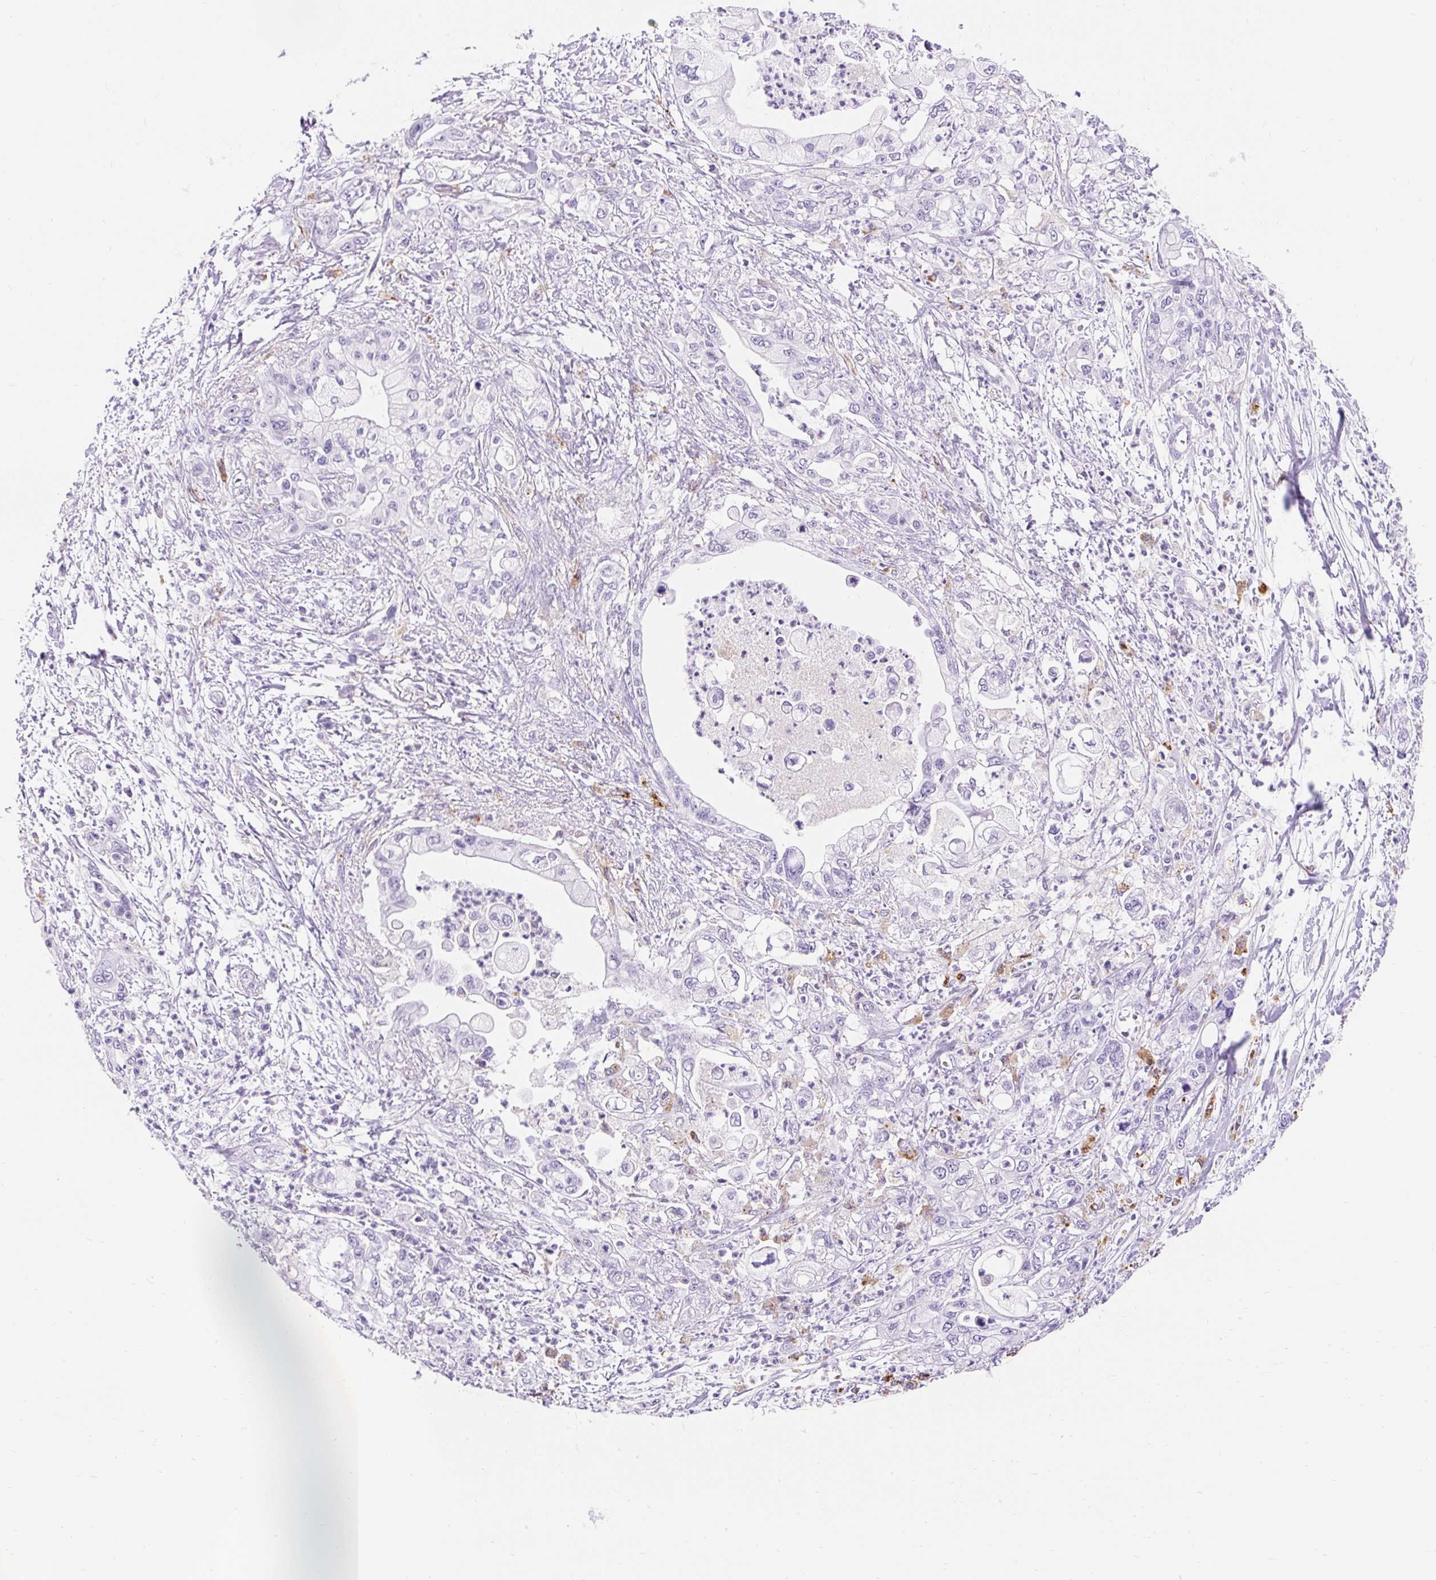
{"staining": {"intensity": "negative", "quantity": "none", "location": "none"}, "tissue": "pancreatic cancer", "cell_type": "Tumor cells", "image_type": "cancer", "snomed": [{"axis": "morphology", "description": "Adenocarcinoma, NOS"}, {"axis": "topography", "description": "Pancreas"}], "caption": "DAB (3,3'-diaminobenzidine) immunohistochemical staining of pancreatic adenocarcinoma exhibits no significant positivity in tumor cells.", "gene": "TMEM150C", "patient": {"sex": "male", "age": 61}}